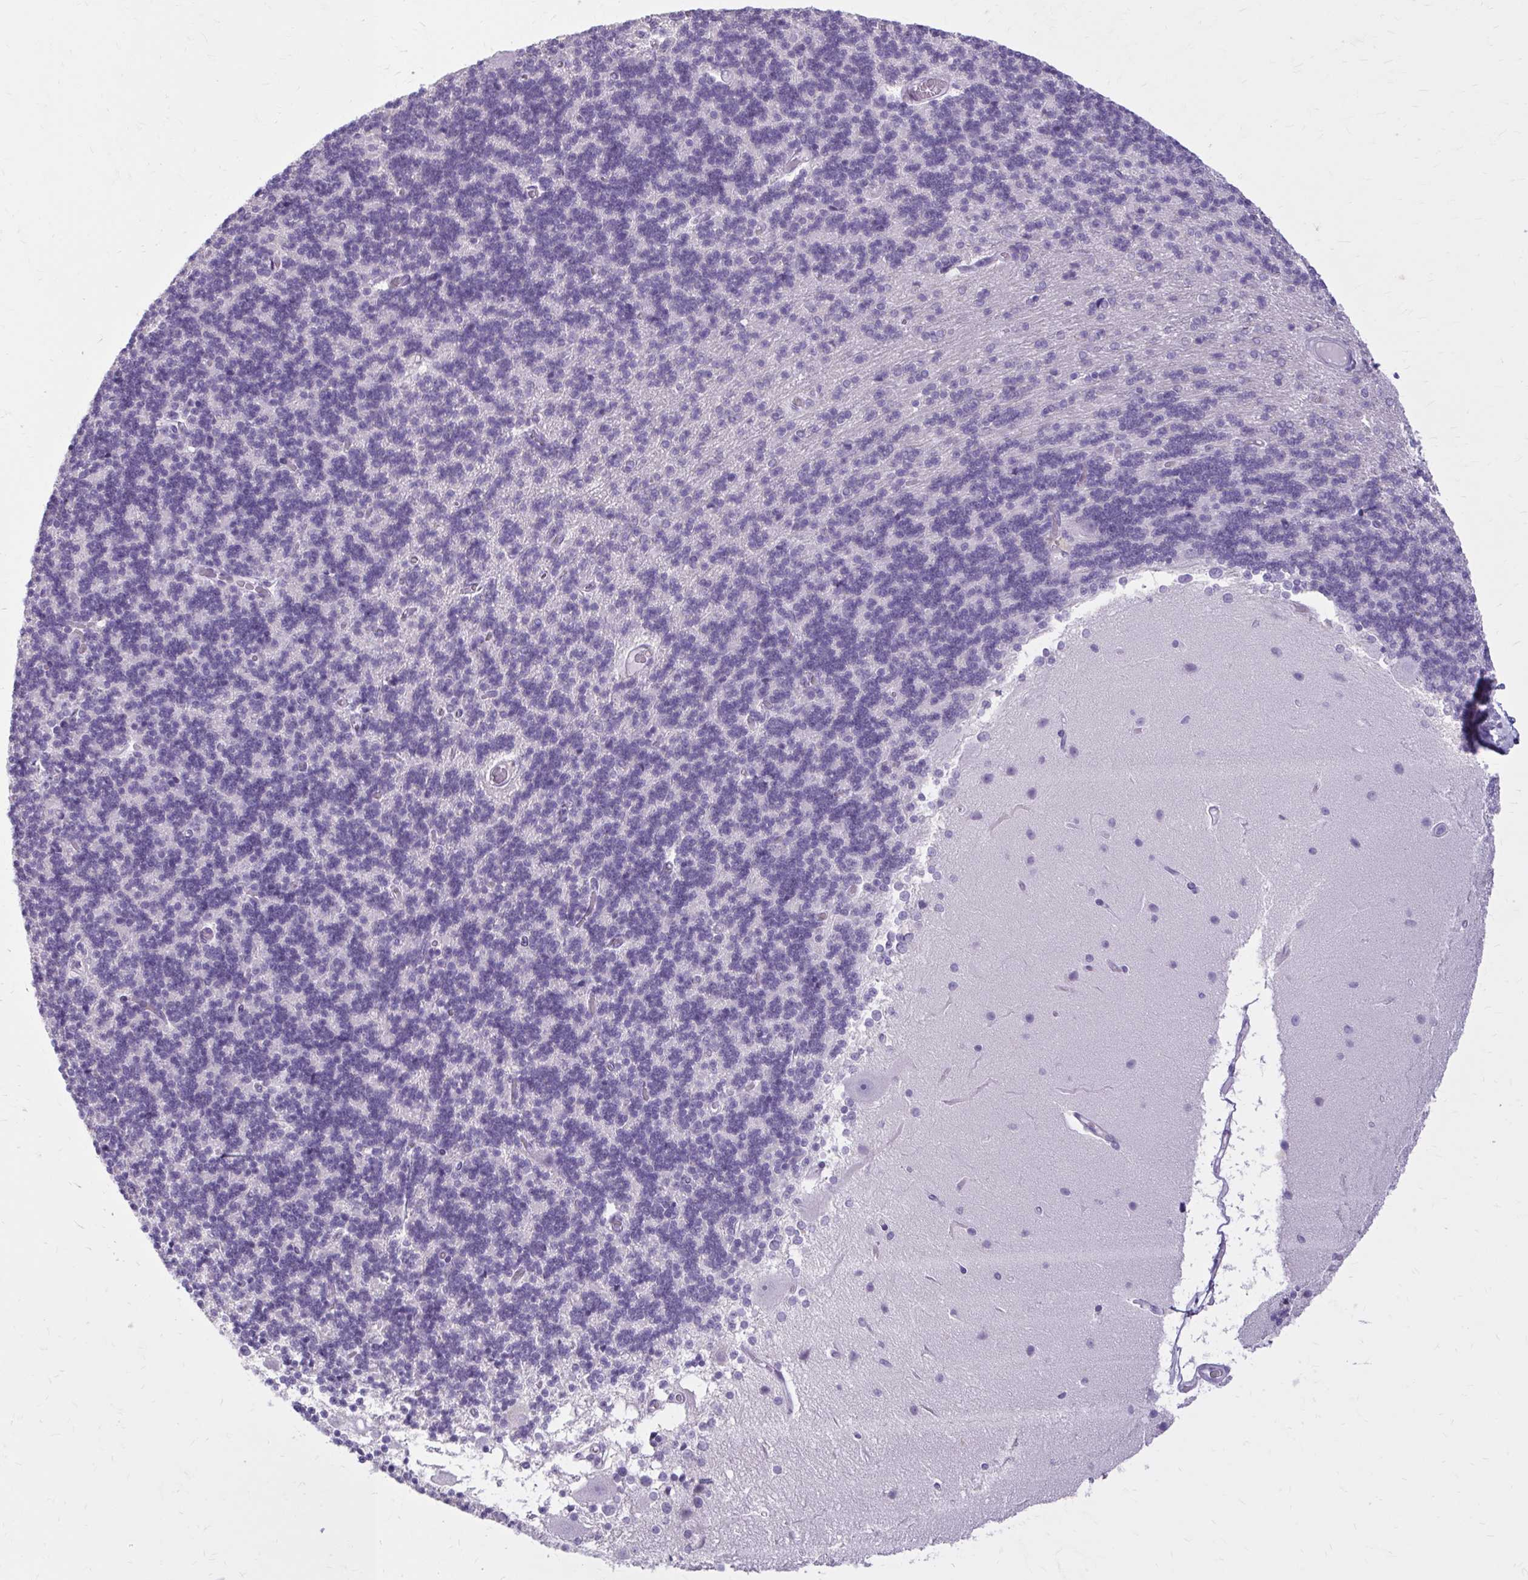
{"staining": {"intensity": "negative", "quantity": "none", "location": "none"}, "tissue": "cerebellum", "cell_type": "Cells in granular layer", "image_type": "normal", "snomed": [{"axis": "morphology", "description": "Normal tissue, NOS"}, {"axis": "topography", "description": "Cerebellum"}], "caption": "Immunohistochemical staining of normal cerebellum demonstrates no significant expression in cells in granular layer. Nuclei are stained in blue.", "gene": "OR4B1", "patient": {"sex": "female", "age": 54}}